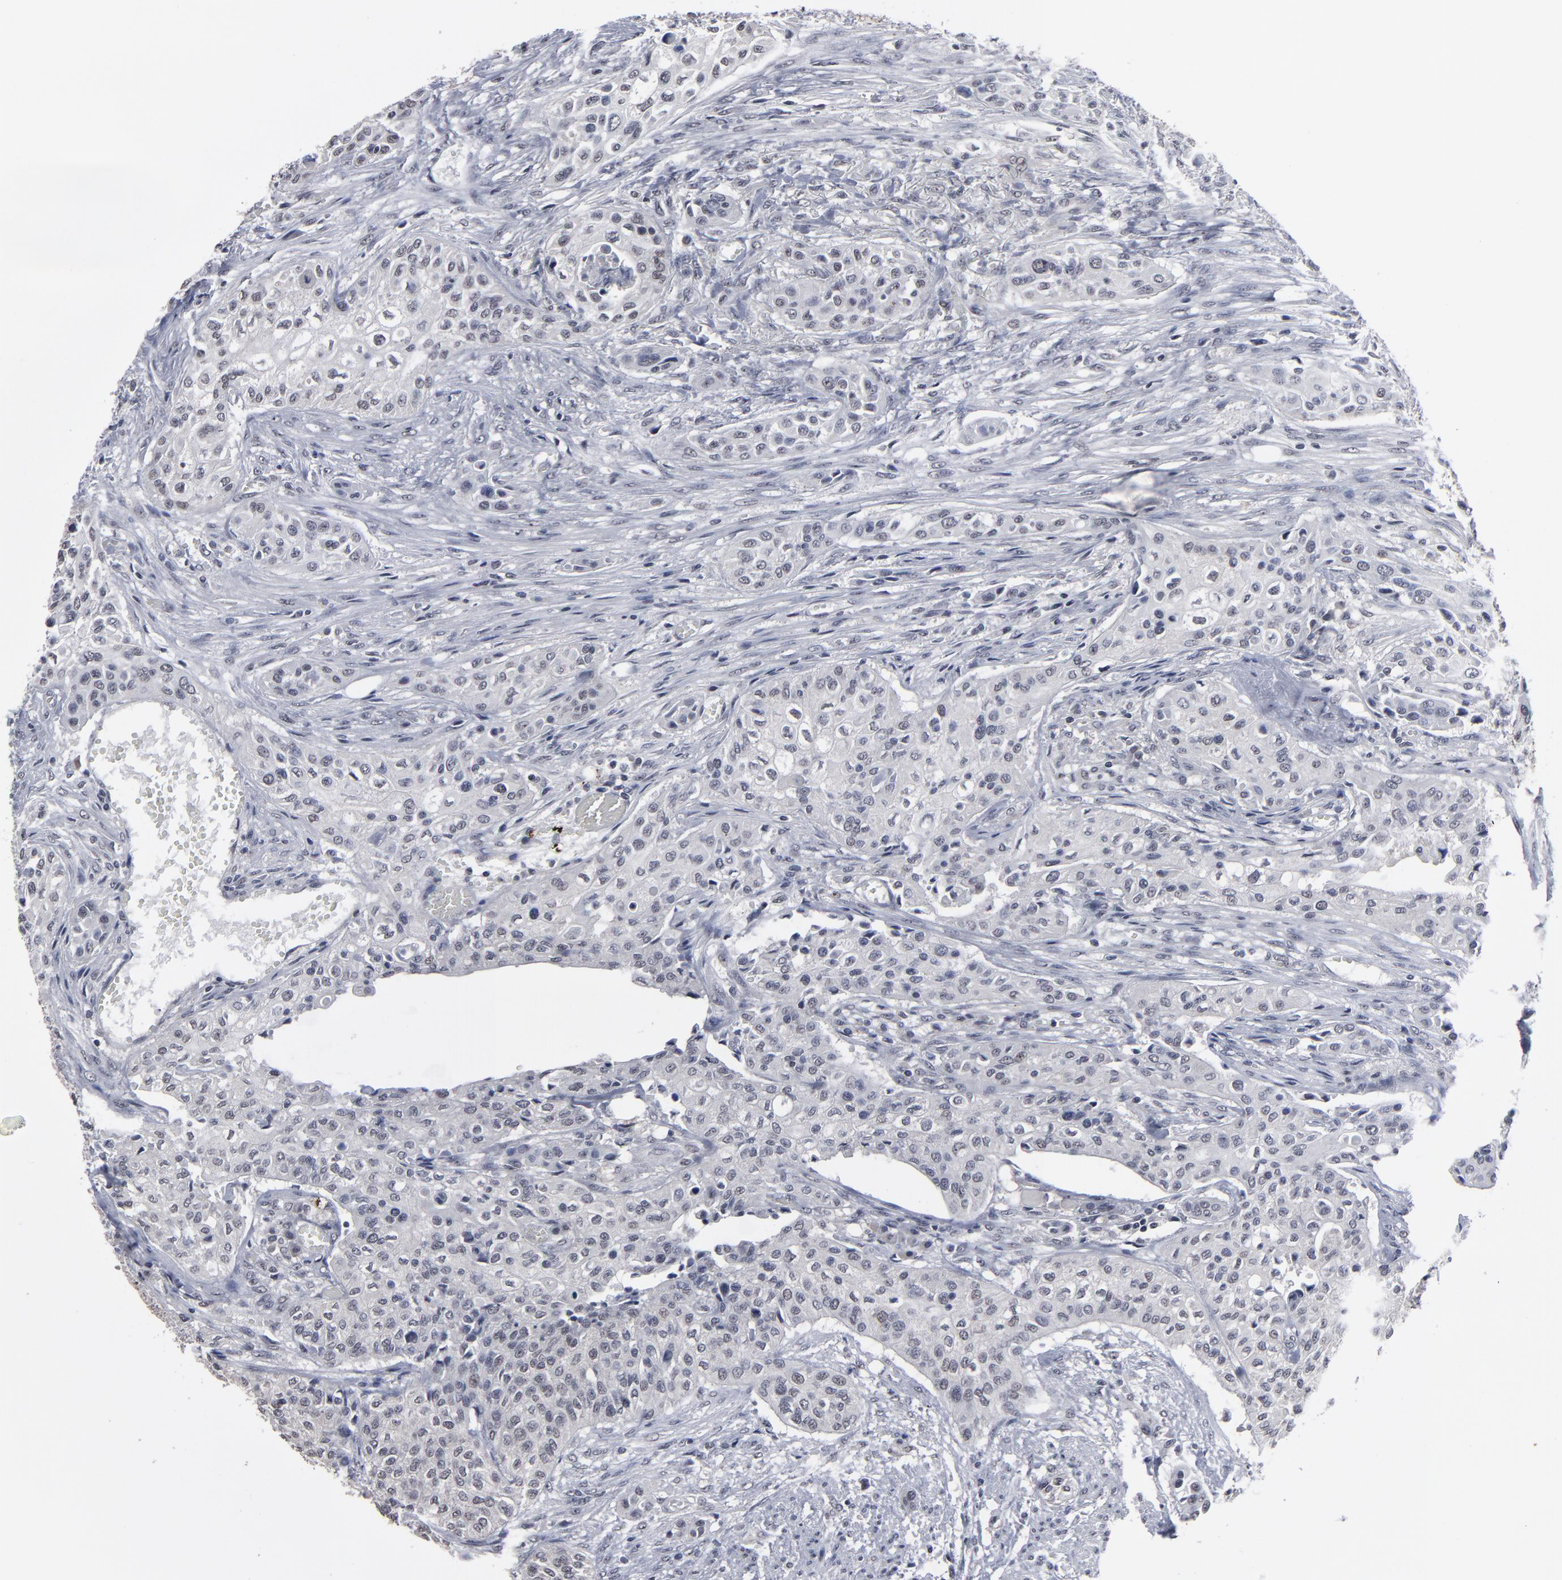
{"staining": {"intensity": "weak", "quantity": "<25%", "location": "nuclear"}, "tissue": "urothelial cancer", "cell_type": "Tumor cells", "image_type": "cancer", "snomed": [{"axis": "morphology", "description": "Urothelial carcinoma, High grade"}, {"axis": "topography", "description": "Urinary bladder"}], "caption": "Human high-grade urothelial carcinoma stained for a protein using immunohistochemistry (IHC) demonstrates no staining in tumor cells.", "gene": "SSRP1", "patient": {"sex": "male", "age": 74}}